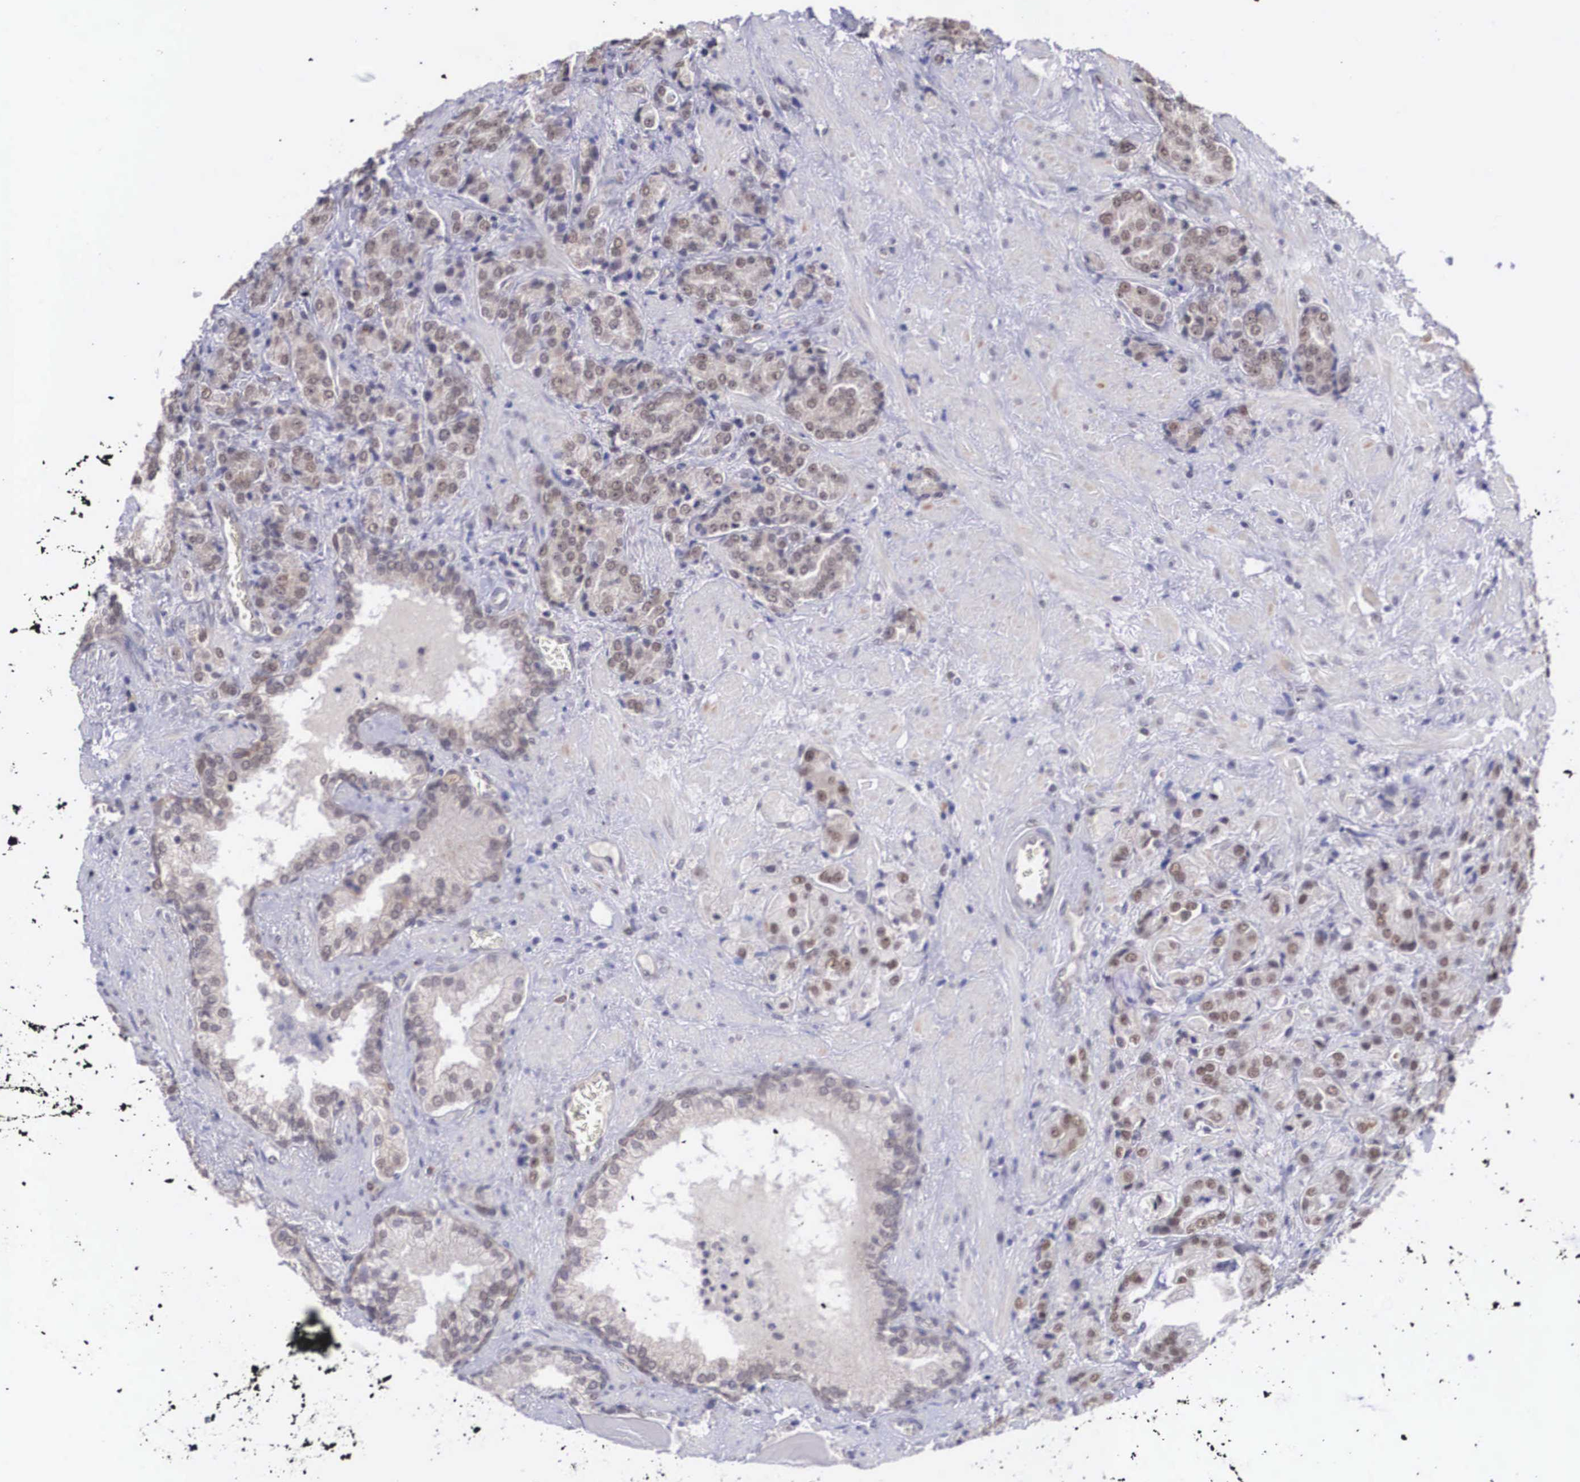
{"staining": {"intensity": "weak", "quantity": ">75%", "location": "cytoplasmic/membranous,nuclear"}, "tissue": "prostate cancer", "cell_type": "Tumor cells", "image_type": "cancer", "snomed": [{"axis": "morphology", "description": "Adenocarcinoma, Medium grade"}, {"axis": "topography", "description": "Prostate"}], "caption": "Protein expression analysis of prostate cancer (medium-grade adenocarcinoma) reveals weak cytoplasmic/membranous and nuclear positivity in approximately >75% of tumor cells. (Brightfield microscopy of DAB IHC at high magnification).", "gene": "NINL", "patient": {"sex": "male", "age": 70}}